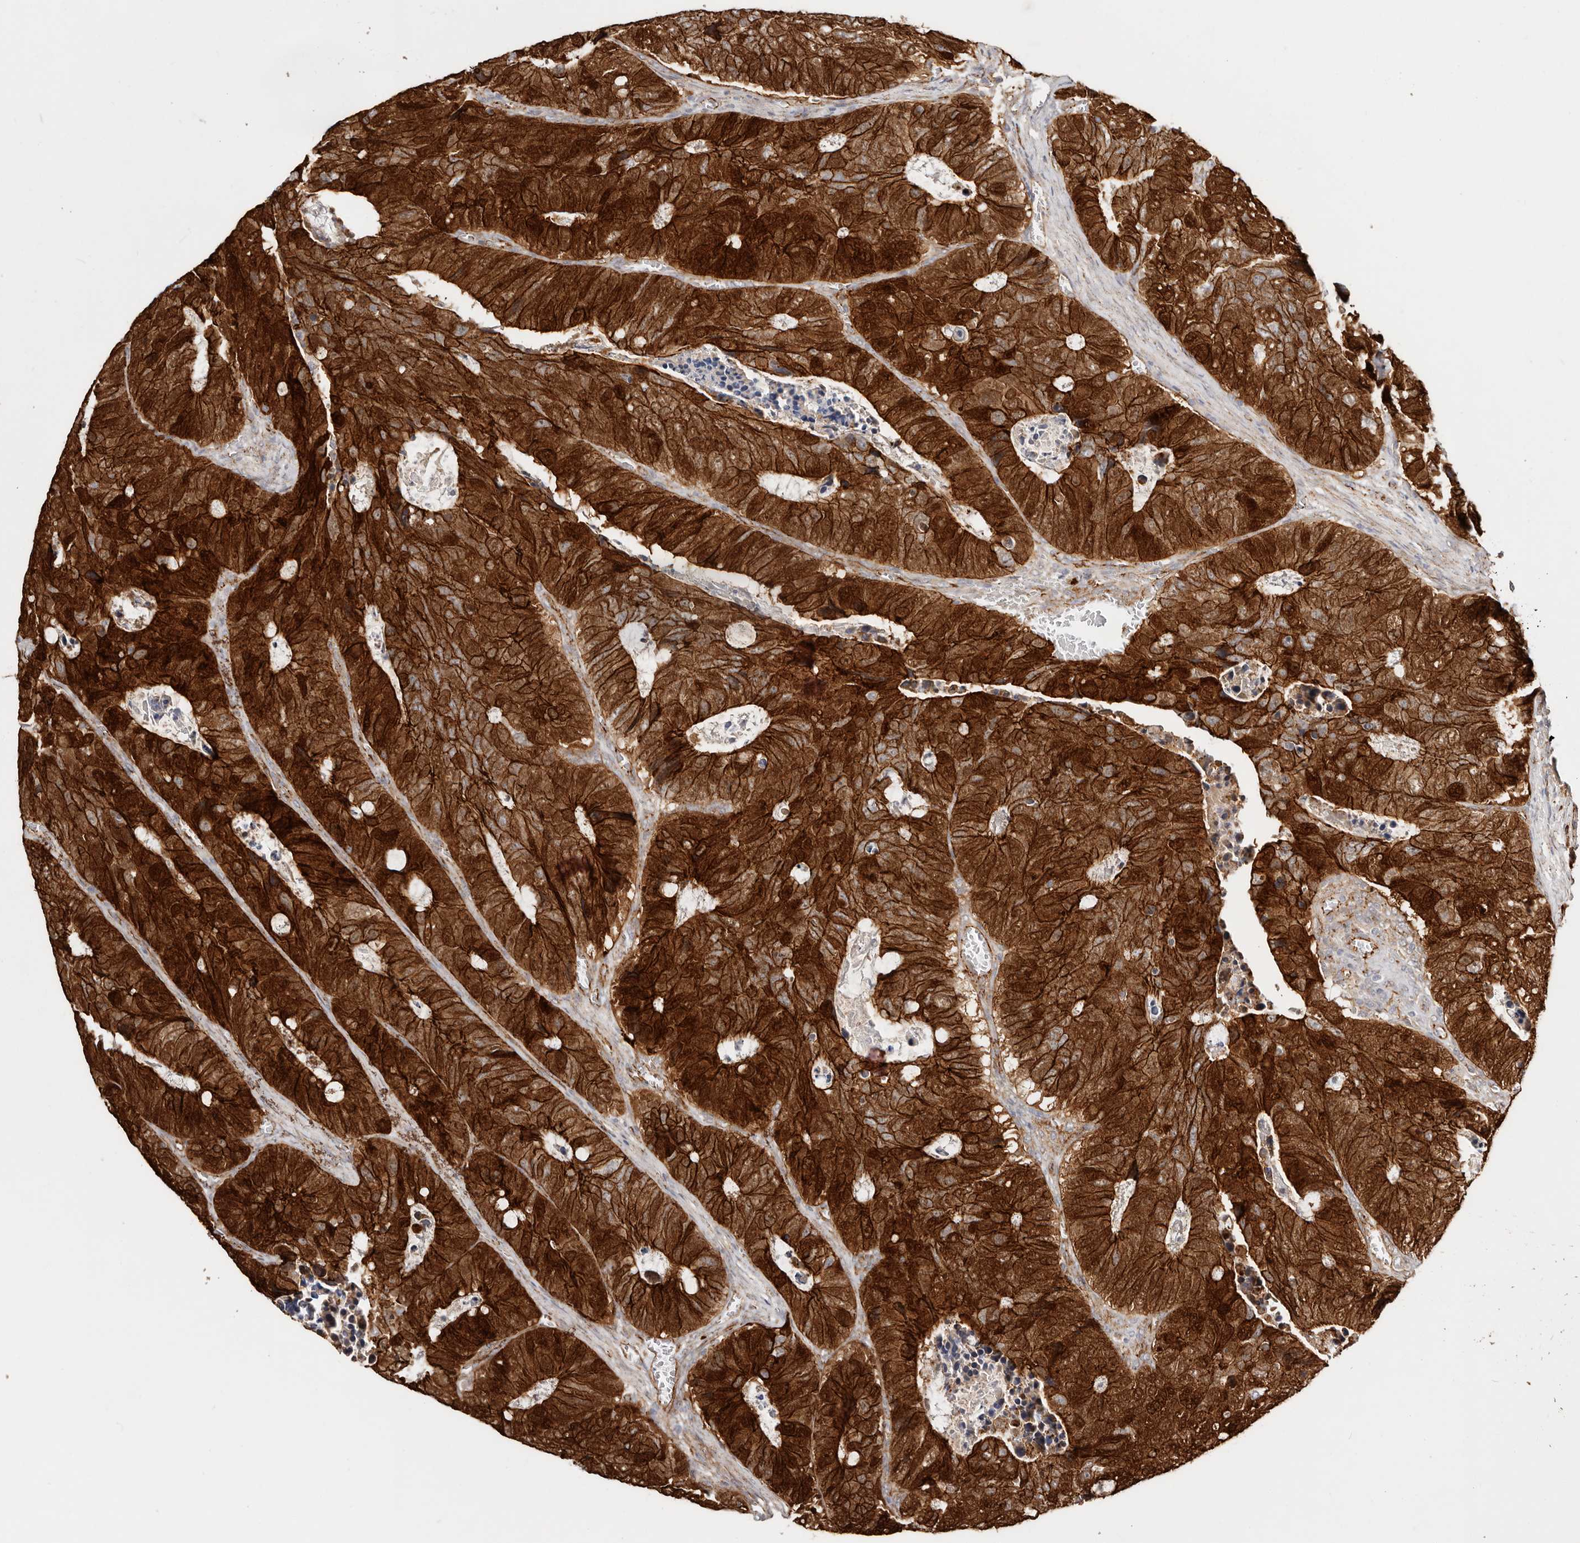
{"staining": {"intensity": "strong", "quantity": ">75%", "location": "cytoplasmic/membranous"}, "tissue": "colorectal cancer", "cell_type": "Tumor cells", "image_type": "cancer", "snomed": [{"axis": "morphology", "description": "Adenocarcinoma, NOS"}, {"axis": "topography", "description": "Colon"}], "caption": "Human colorectal cancer stained for a protein (brown) displays strong cytoplasmic/membranous positive staining in approximately >75% of tumor cells.", "gene": "CTNNB1", "patient": {"sex": "male", "age": 87}}